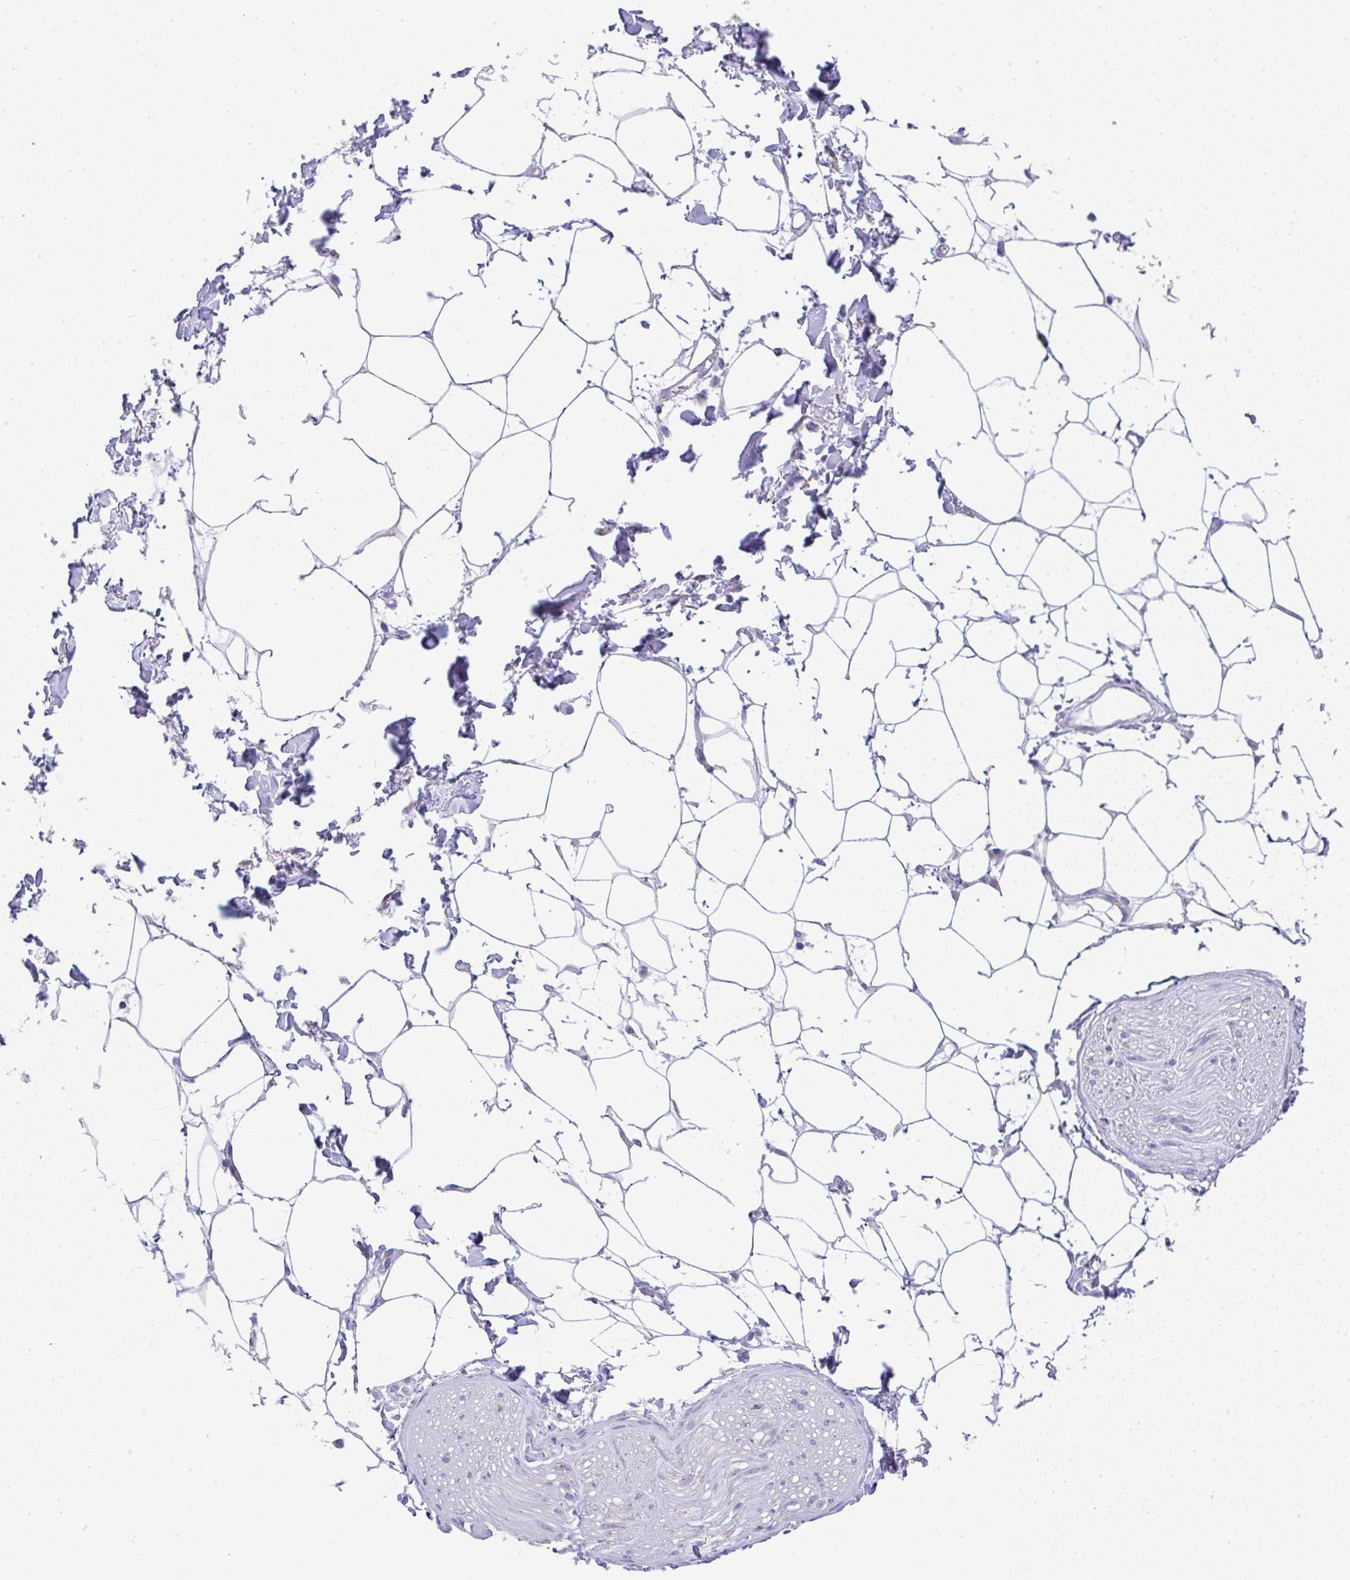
{"staining": {"intensity": "negative", "quantity": "none", "location": "none"}, "tissue": "adipose tissue", "cell_type": "Adipocytes", "image_type": "normal", "snomed": [{"axis": "morphology", "description": "Normal tissue, NOS"}, {"axis": "topography", "description": "Vagina"}, {"axis": "topography", "description": "Peripheral nerve tissue"}], "caption": "IHC of normal adipose tissue exhibits no staining in adipocytes.", "gene": "FAM177A1", "patient": {"sex": "female", "age": 71}}